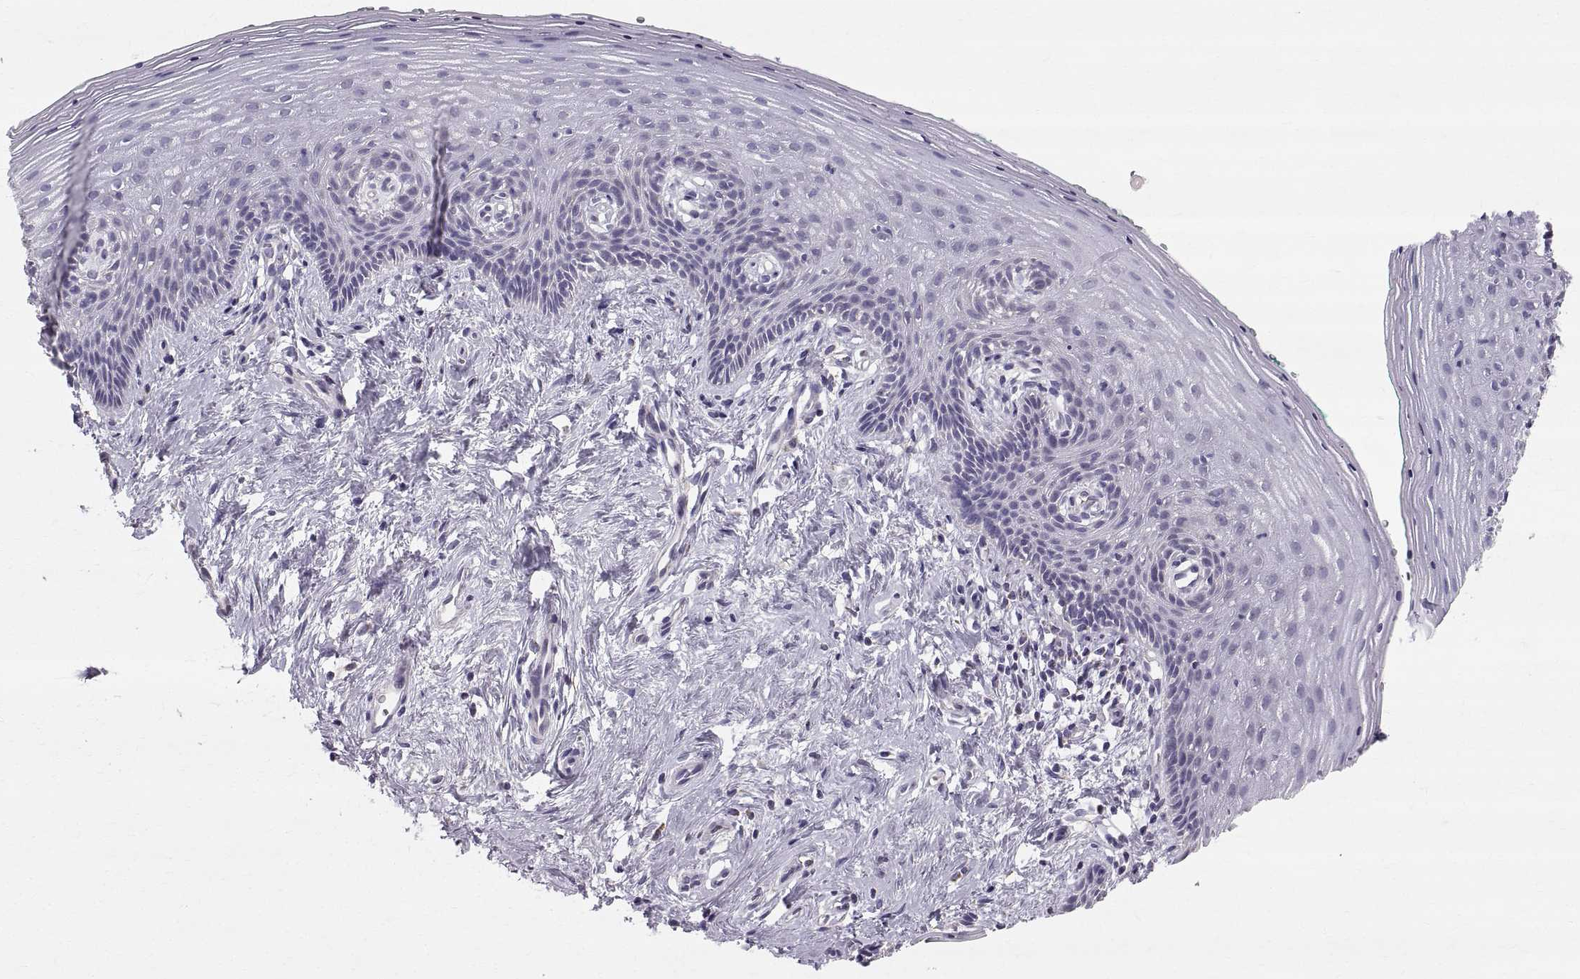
{"staining": {"intensity": "negative", "quantity": "none", "location": "none"}, "tissue": "vagina", "cell_type": "Squamous epithelial cells", "image_type": "normal", "snomed": [{"axis": "morphology", "description": "Normal tissue, NOS"}, {"axis": "topography", "description": "Vagina"}], "caption": "Immunohistochemistry (IHC) of benign vagina exhibits no staining in squamous epithelial cells.", "gene": "STMND1", "patient": {"sex": "female", "age": 45}}